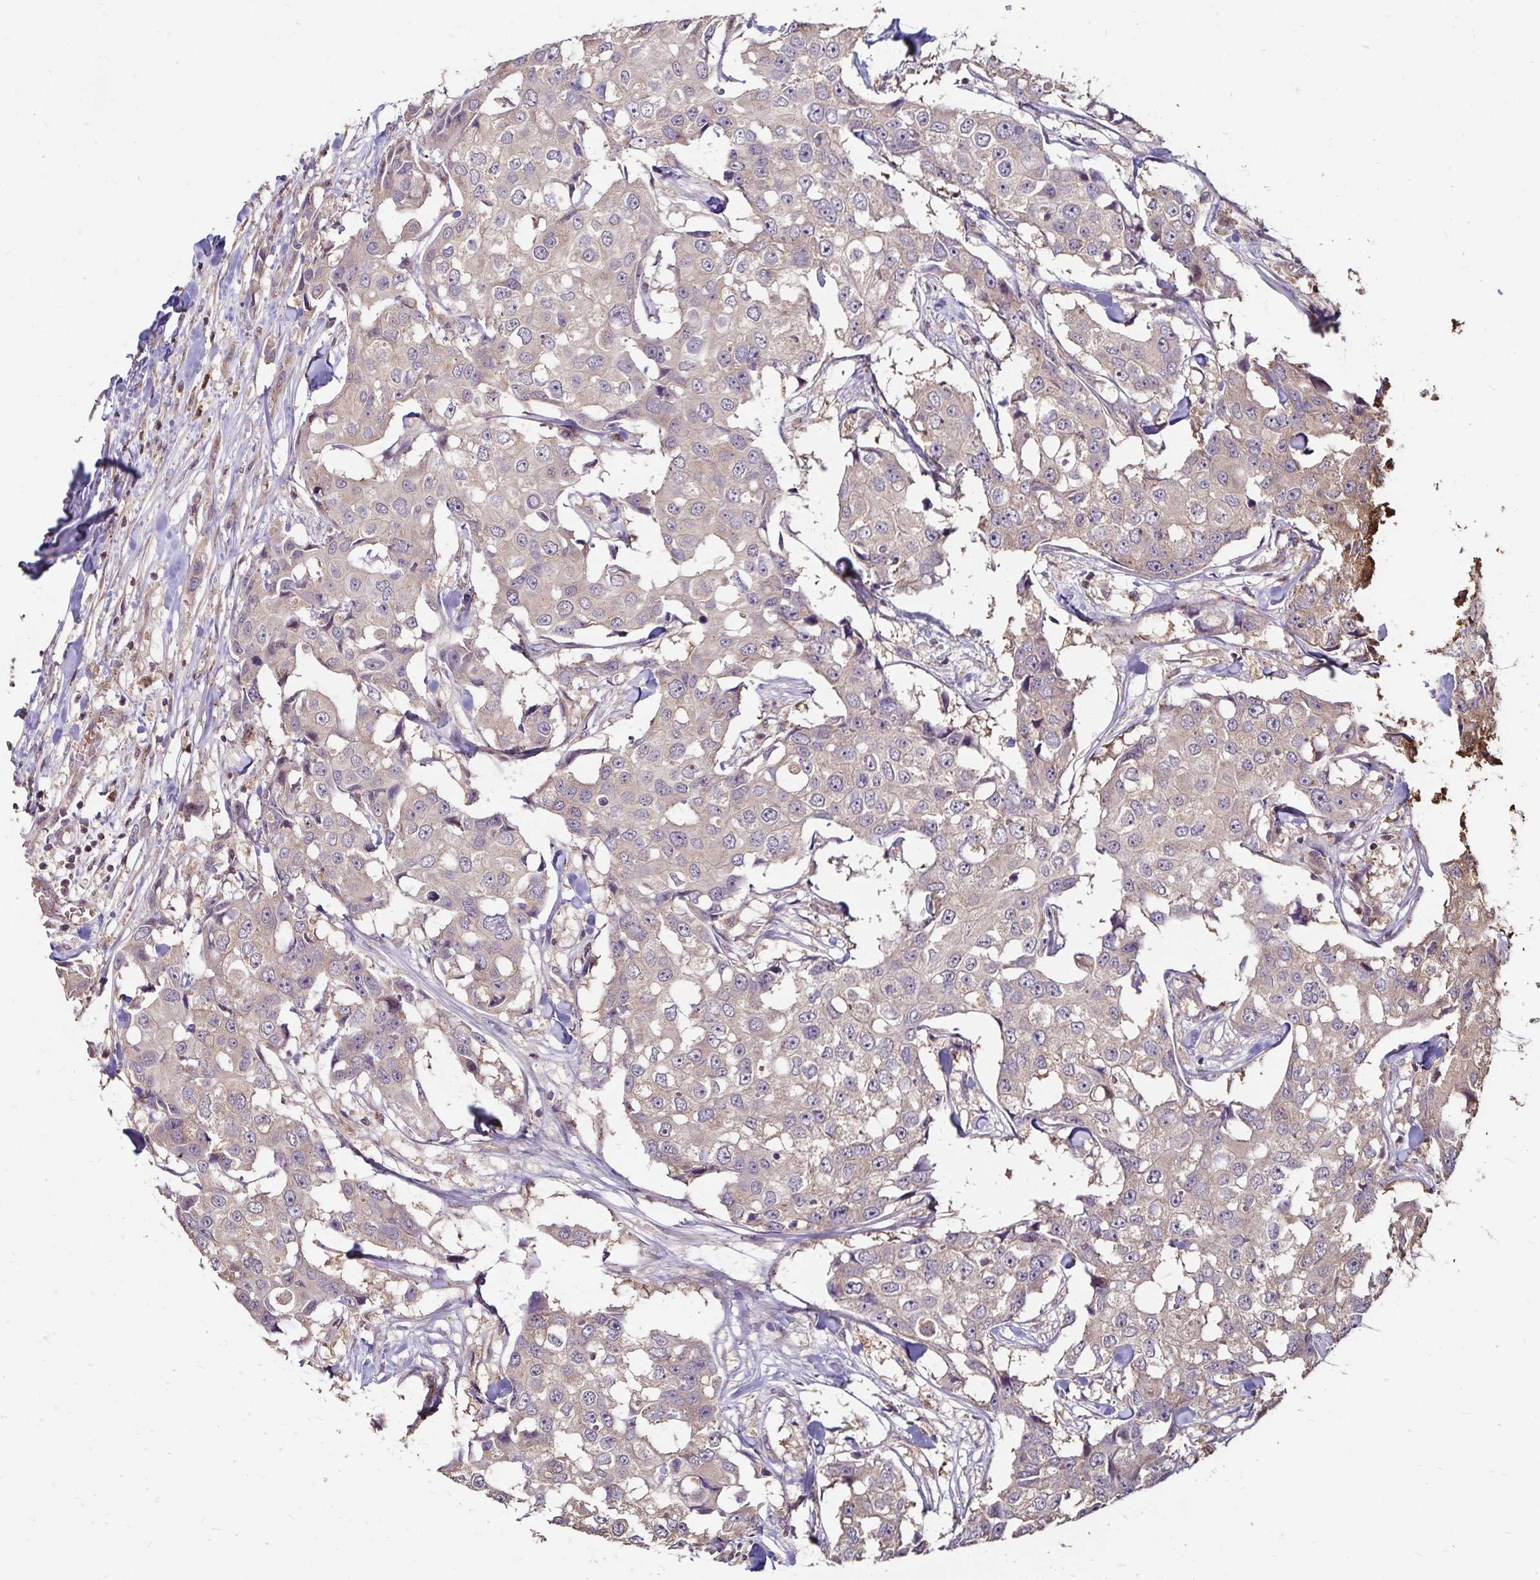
{"staining": {"intensity": "weak", "quantity": "<25%", "location": "cytoplasmic/membranous"}, "tissue": "breast cancer", "cell_type": "Tumor cells", "image_type": "cancer", "snomed": [{"axis": "morphology", "description": "Duct carcinoma"}, {"axis": "topography", "description": "Breast"}], "caption": "Protein analysis of breast infiltrating ductal carcinoma demonstrates no significant staining in tumor cells.", "gene": "EMC10", "patient": {"sex": "female", "age": 27}}